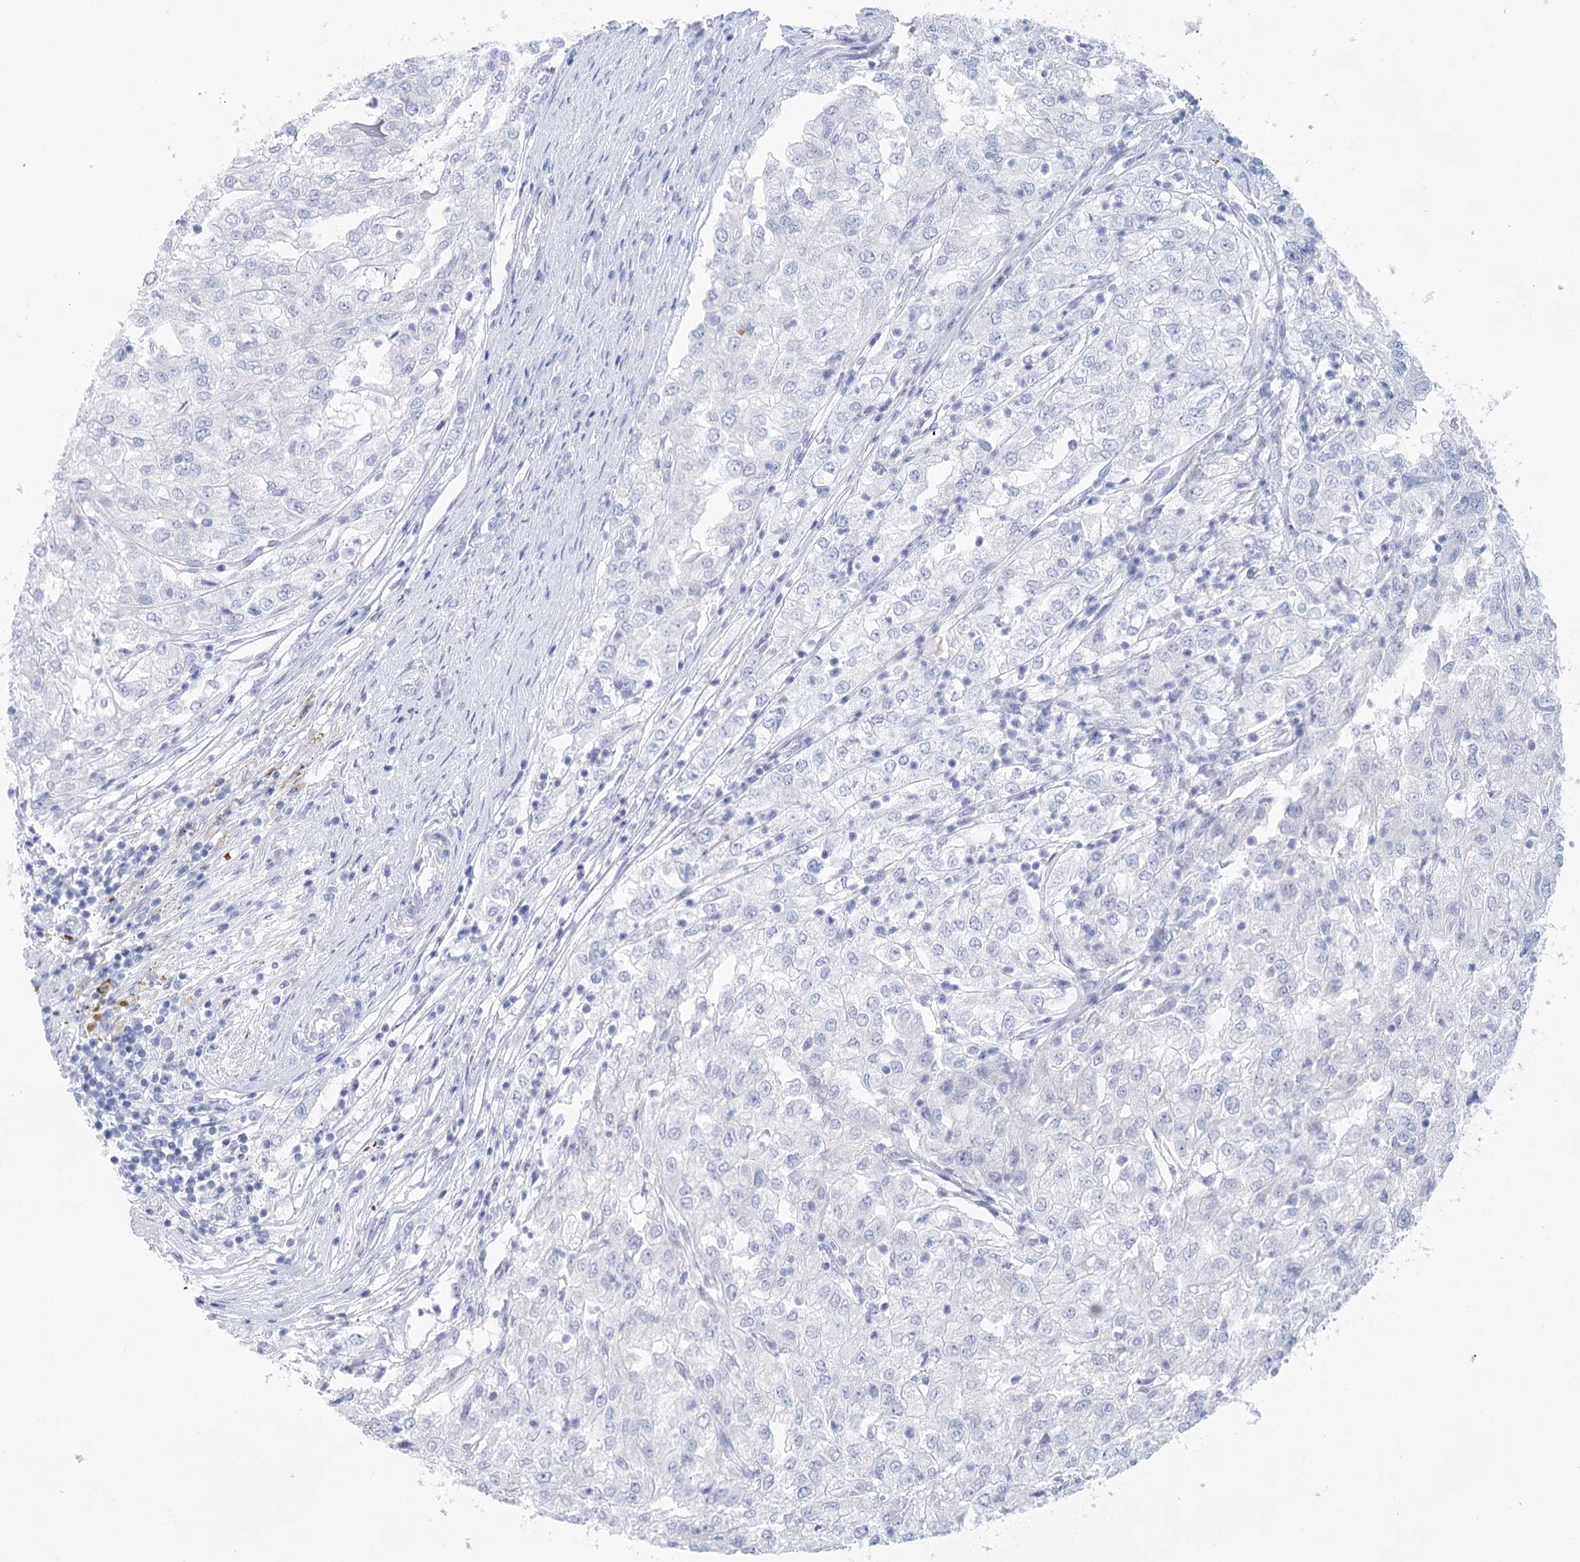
{"staining": {"intensity": "negative", "quantity": "none", "location": "none"}, "tissue": "renal cancer", "cell_type": "Tumor cells", "image_type": "cancer", "snomed": [{"axis": "morphology", "description": "Adenocarcinoma, NOS"}, {"axis": "topography", "description": "Kidney"}], "caption": "Immunohistochemistry (IHC) of human renal cancer reveals no positivity in tumor cells.", "gene": "LALBA", "patient": {"sex": "female", "age": 54}}